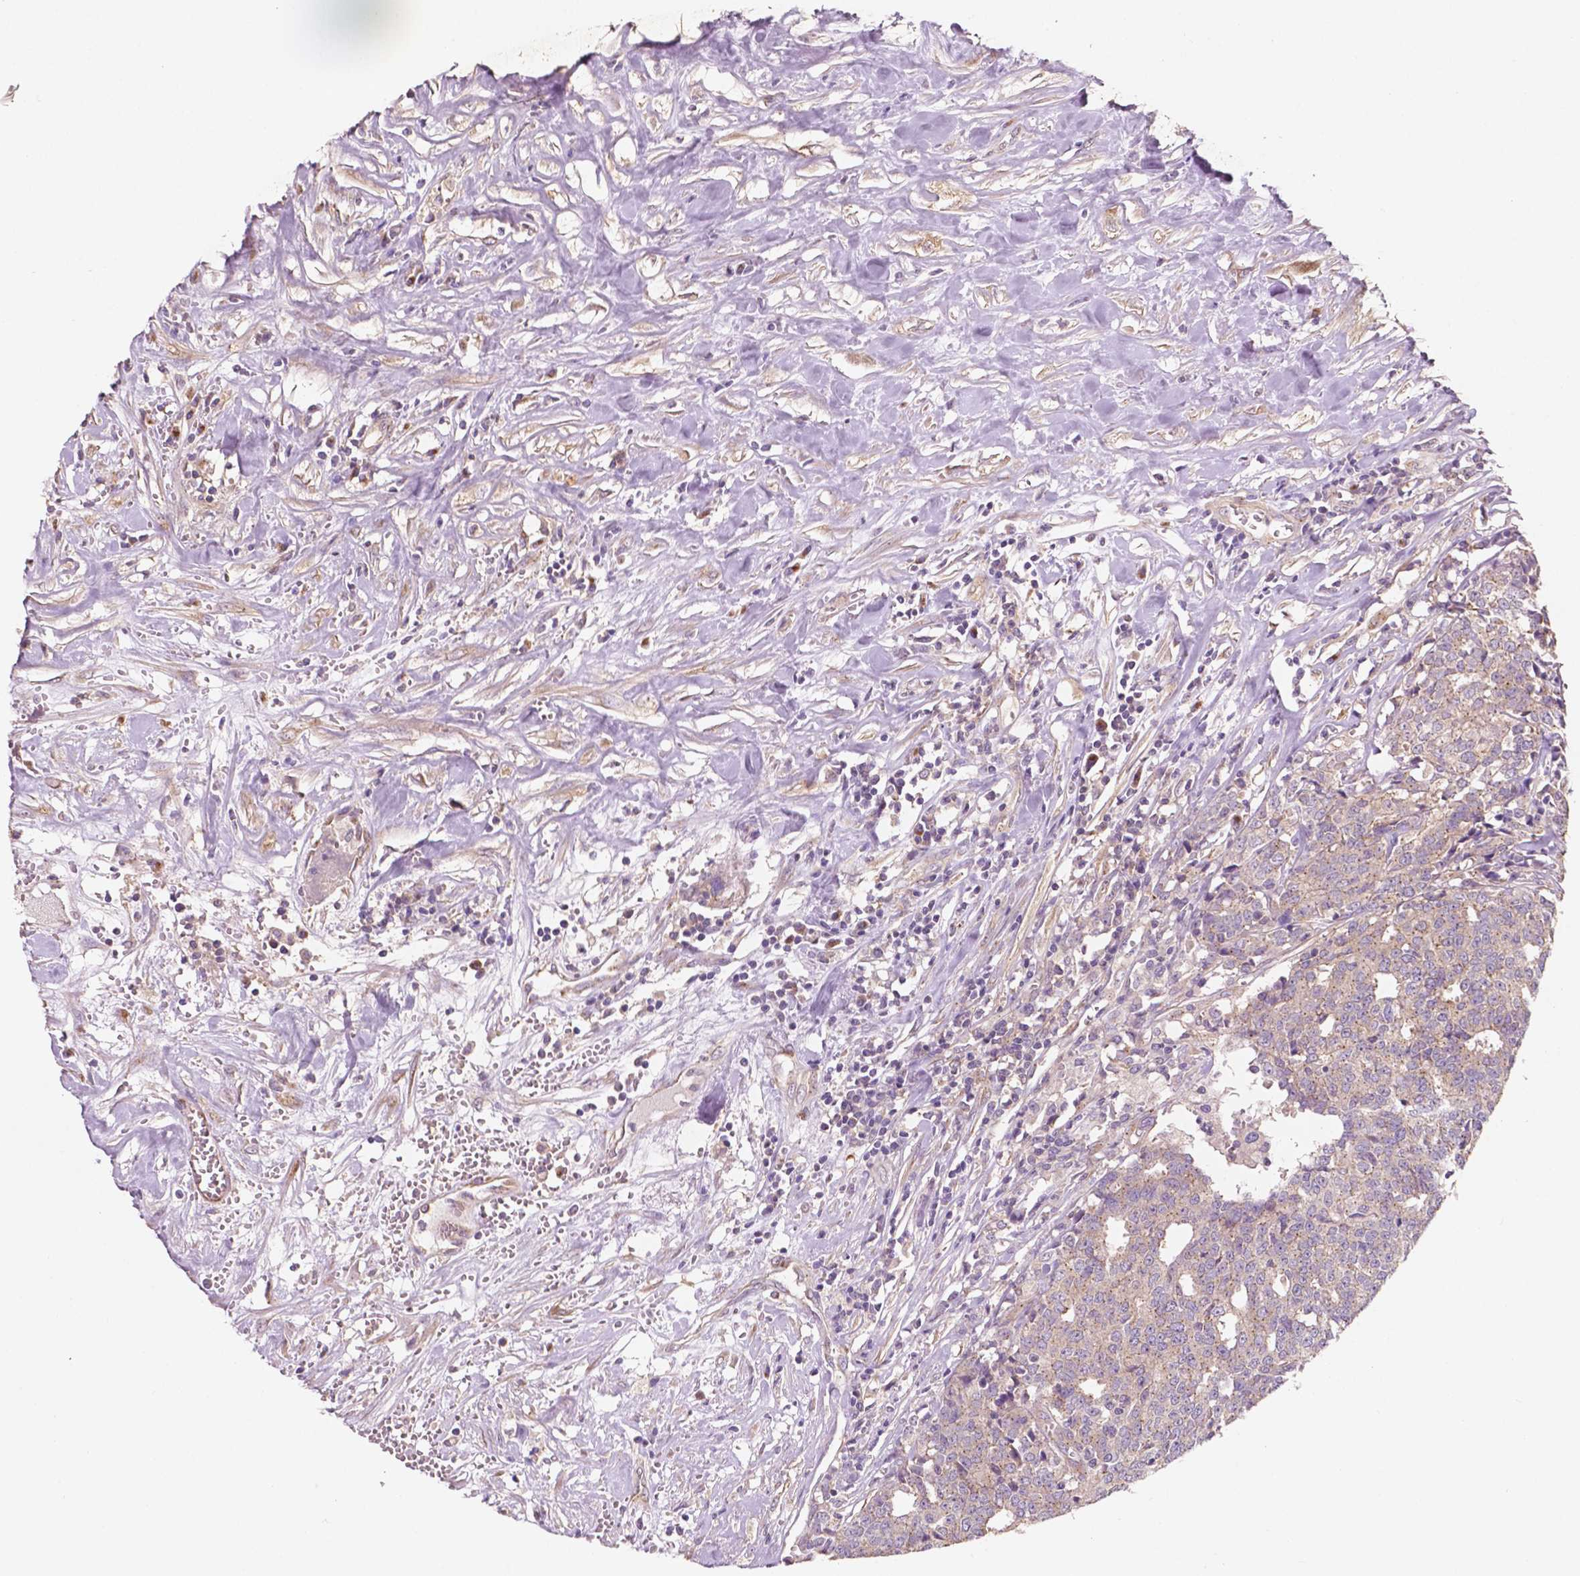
{"staining": {"intensity": "weak", "quantity": "<25%", "location": "cytoplasmic/membranous"}, "tissue": "prostate cancer", "cell_type": "Tumor cells", "image_type": "cancer", "snomed": [{"axis": "morphology", "description": "Adenocarcinoma, High grade"}, {"axis": "topography", "description": "Prostate and seminal vesicle, NOS"}], "caption": "An image of human high-grade adenocarcinoma (prostate) is negative for staining in tumor cells.", "gene": "CHPT1", "patient": {"sex": "male", "age": 60}}